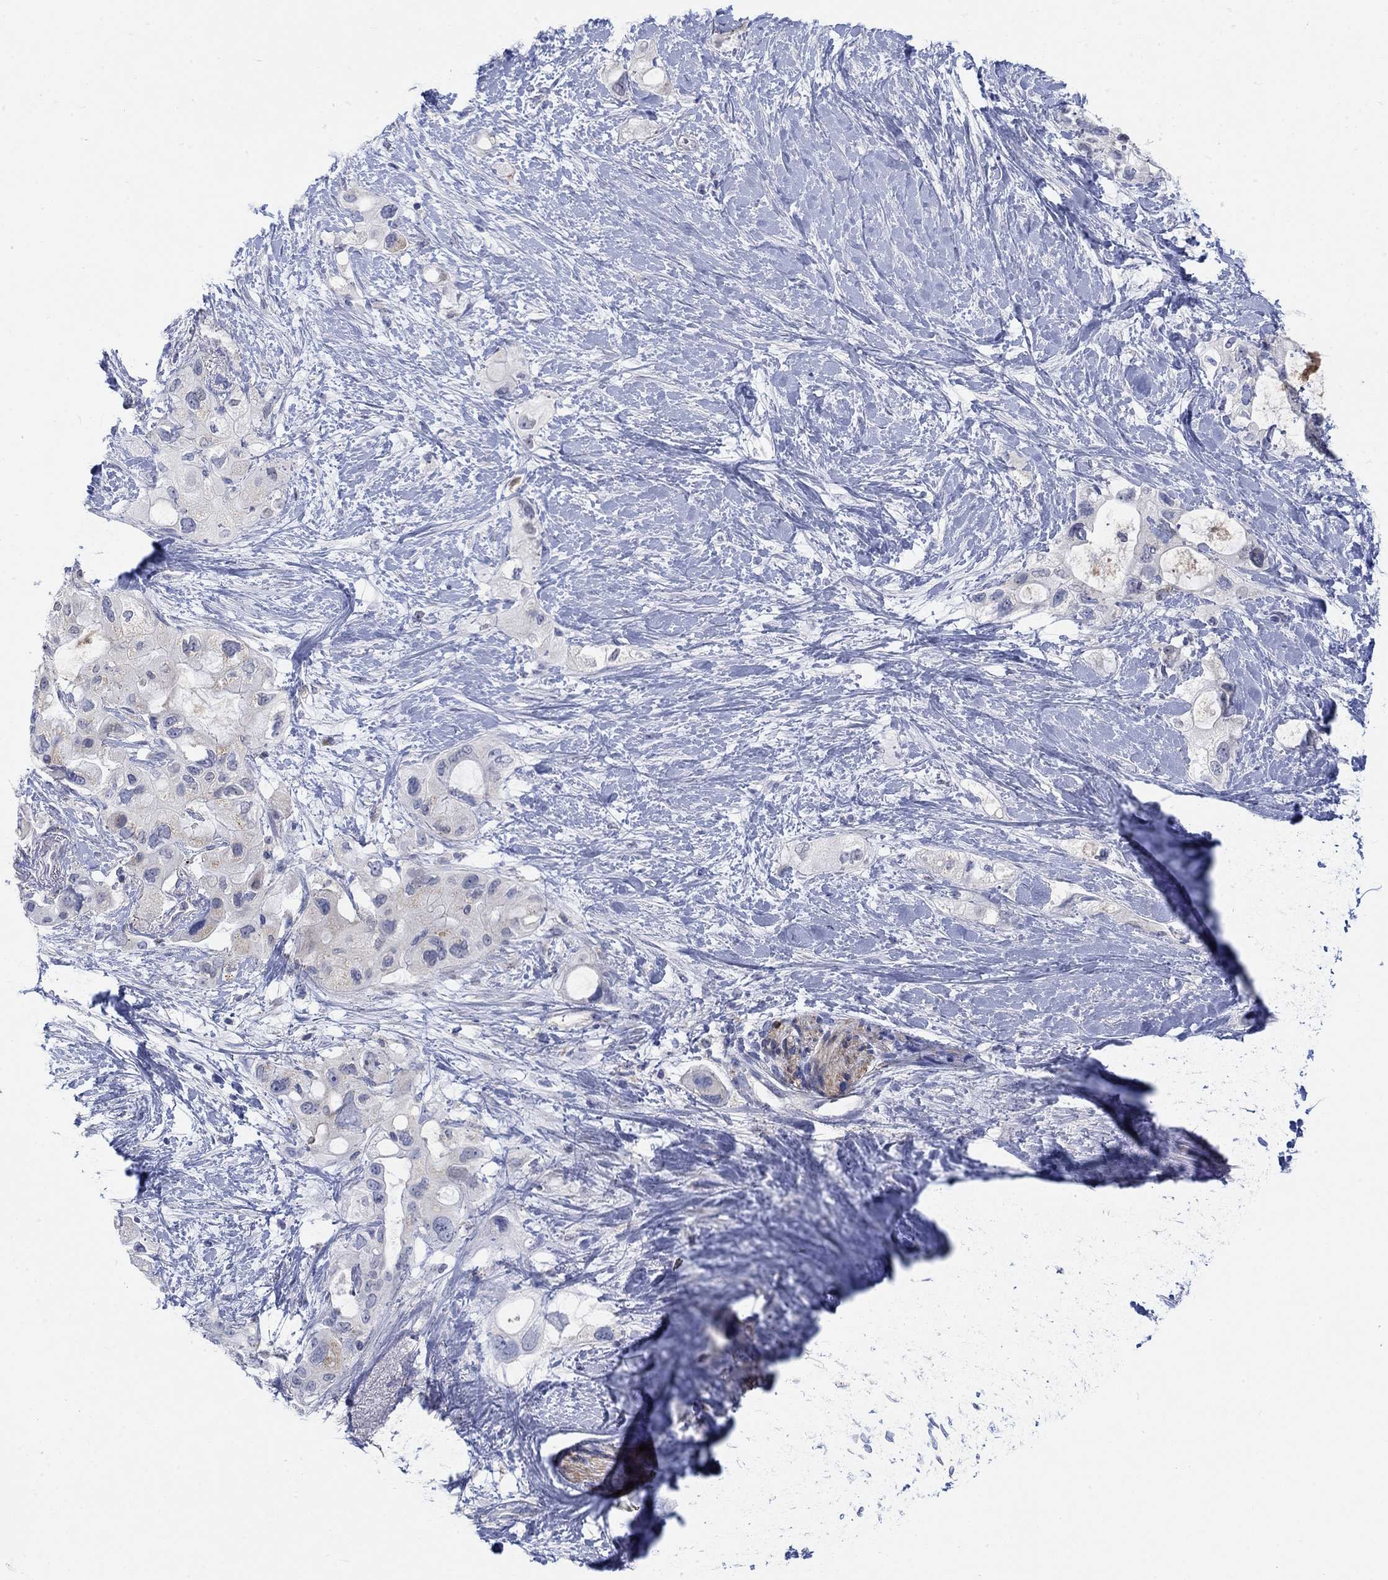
{"staining": {"intensity": "weak", "quantity": "<25%", "location": "cytoplasmic/membranous"}, "tissue": "pancreatic cancer", "cell_type": "Tumor cells", "image_type": "cancer", "snomed": [{"axis": "morphology", "description": "Adenocarcinoma, NOS"}, {"axis": "topography", "description": "Pancreas"}], "caption": "DAB immunohistochemical staining of pancreatic adenocarcinoma exhibits no significant positivity in tumor cells.", "gene": "NAV3", "patient": {"sex": "female", "age": 56}}